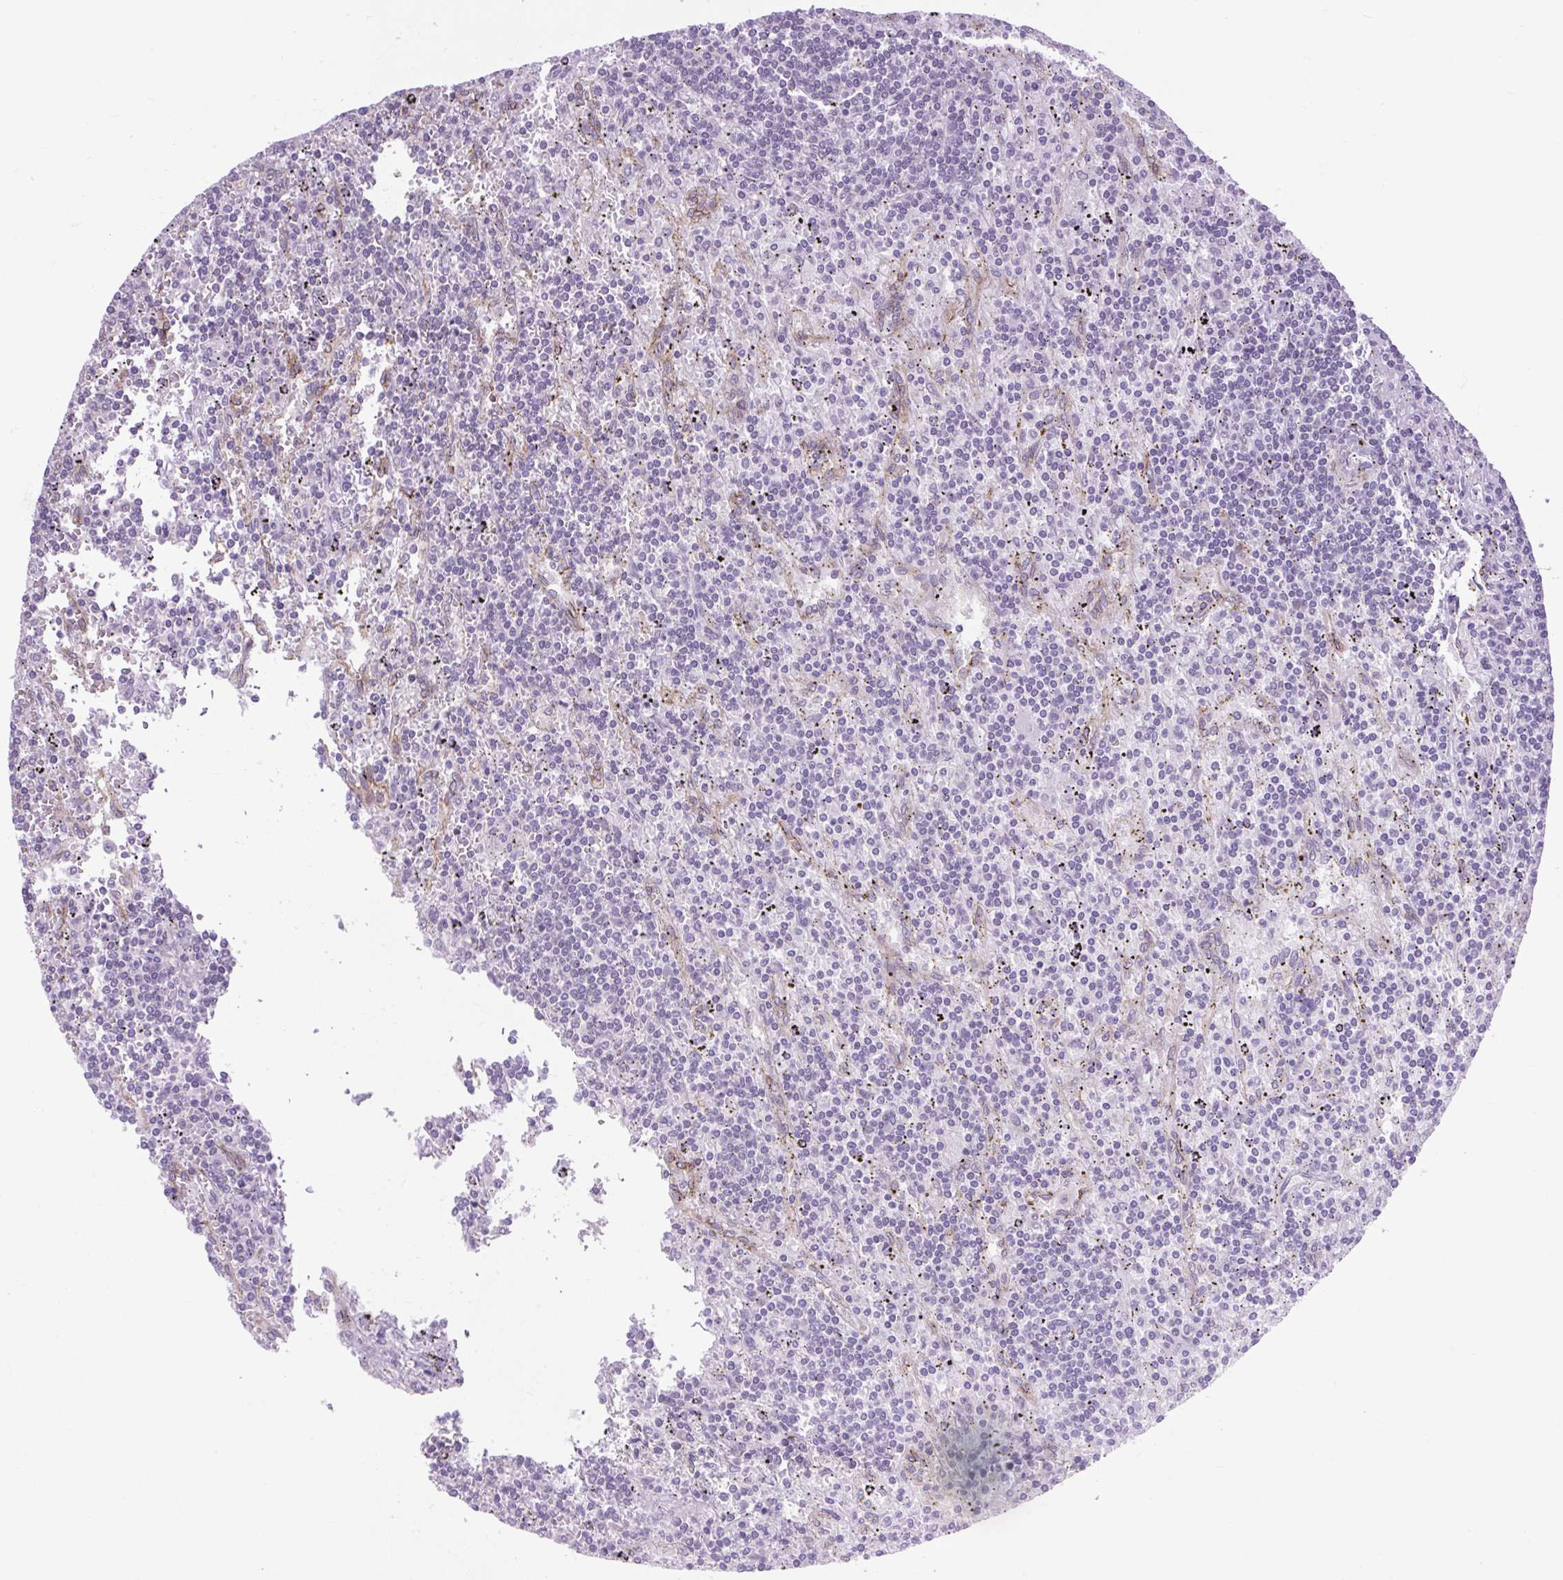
{"staining": {"intensity": "negative", "quantity": "none", "location": "none"}, "tissue": "lymphoma", "cell_type": "Tumor cells", "image_type": "cancer", "snomed": [{"axis": "morphology", "description": "Malignant lymphoma, non-Hodgkin's type, Low grade"}, {"axis": "topography", "description": "Spleen"}], "caption": "Low-grade malignant lymphoma, non-Hodgkin's type was stained to show a protein in brown. There is no significant positivity in tumor cells. (DAB (3,3'-diaminobenzidine) immunohistochemistry (IHC) visualized using brightfield microscopy, high magnification).", "gene": "RNASE10", "patient": {"sex": "male", "age": 76}}